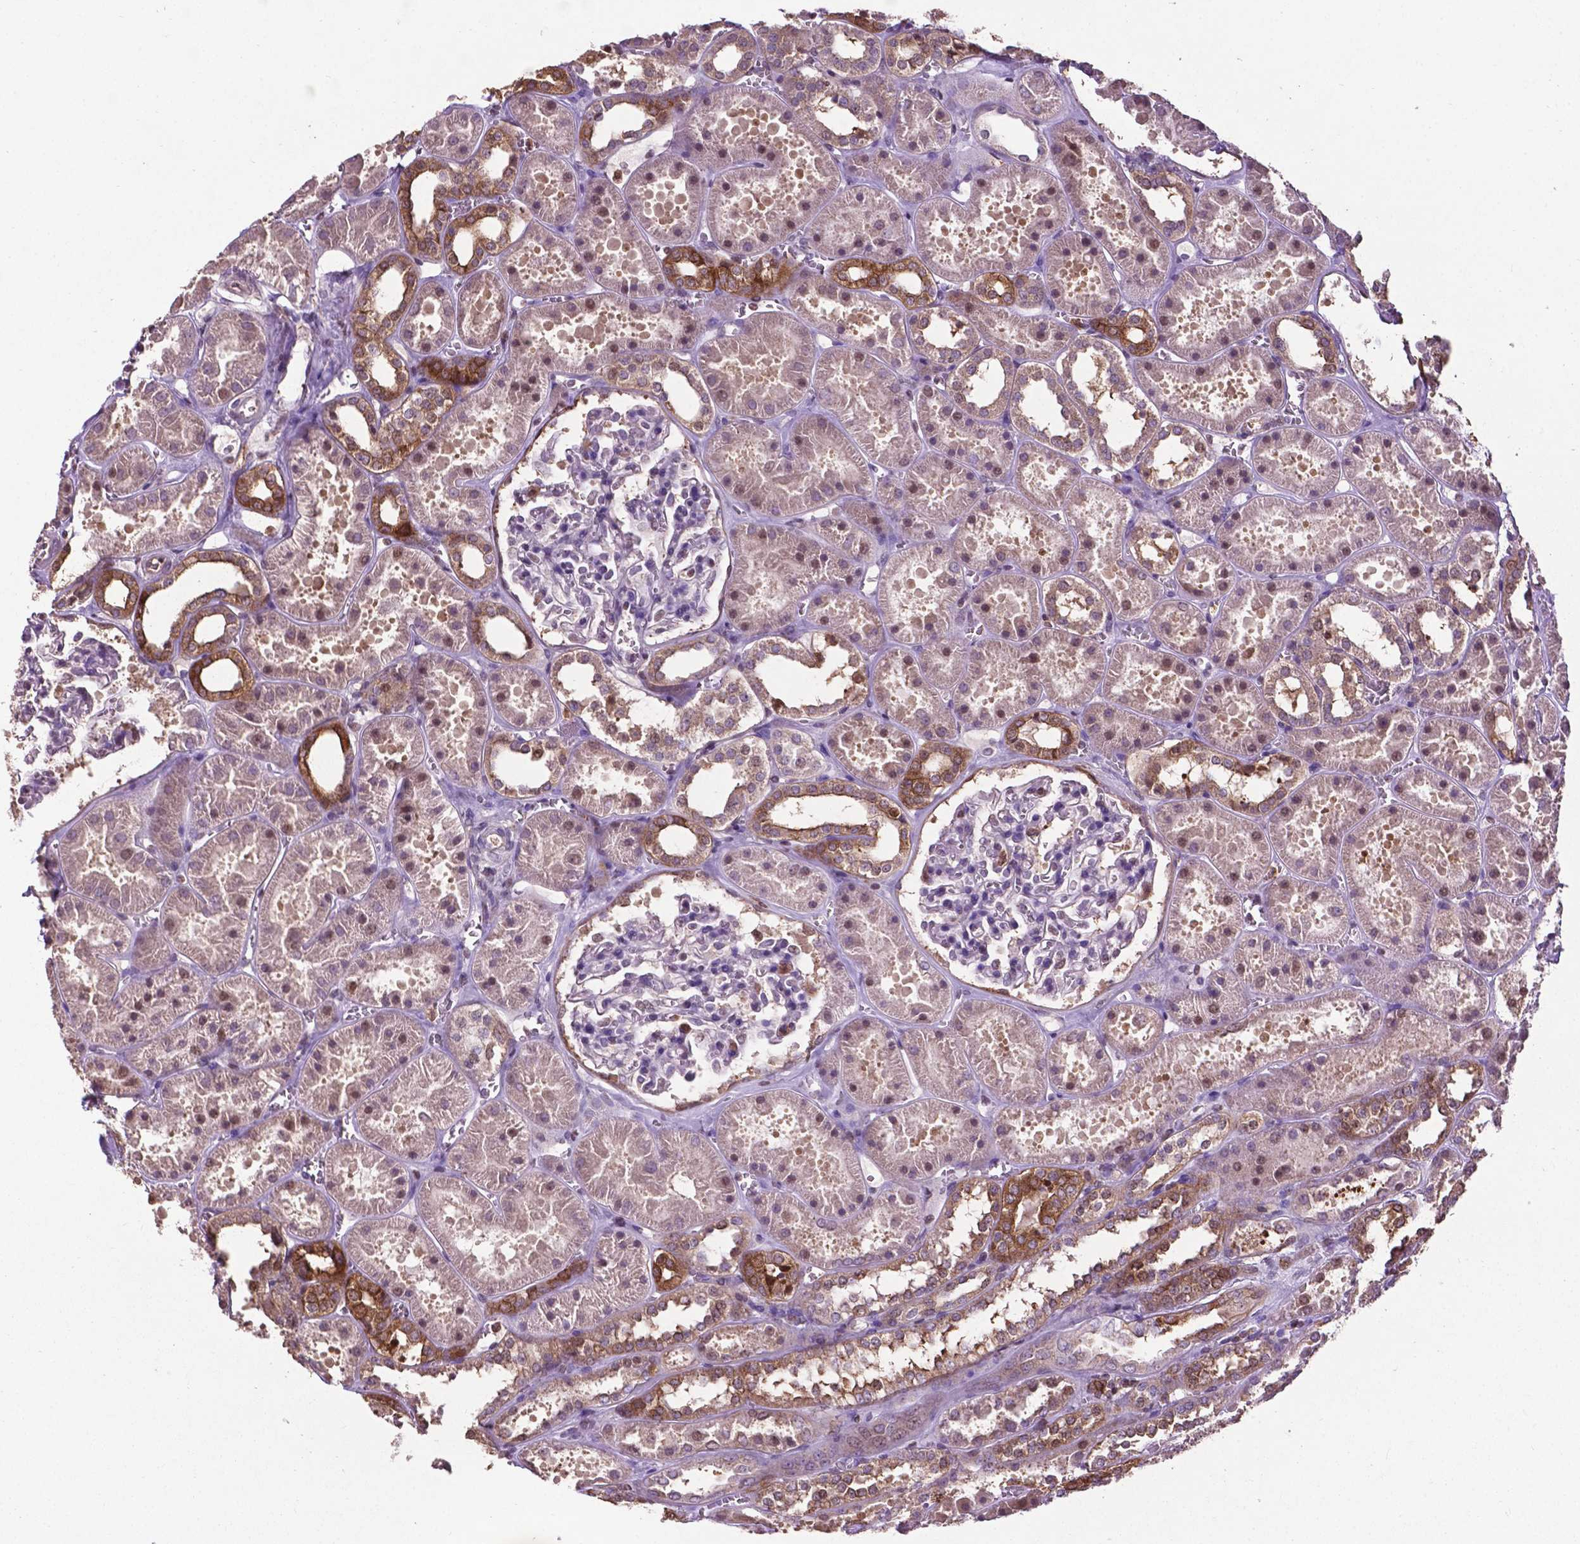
{"staining": {"intensity": "moderate", "quantity": "<25%", "location": "cytoplasmic/membranous"}, "tissue": "kidney", "cell_type": "Cells in glomeruli", "image_type": "normal", "snomed": [{"axis": "morphology", "description": "Normal tissue, NOS"}, {"axis": "topography", "description": "Kidney"}], "caption": "An image of human kidney stained for a protein shows moderate cytoplasmic/membranous brown staining in cells in glomeruli. Nuclei are stained in blue.", "gene": "SMAD3", "patient": {"sex": "female", "age": 41}}